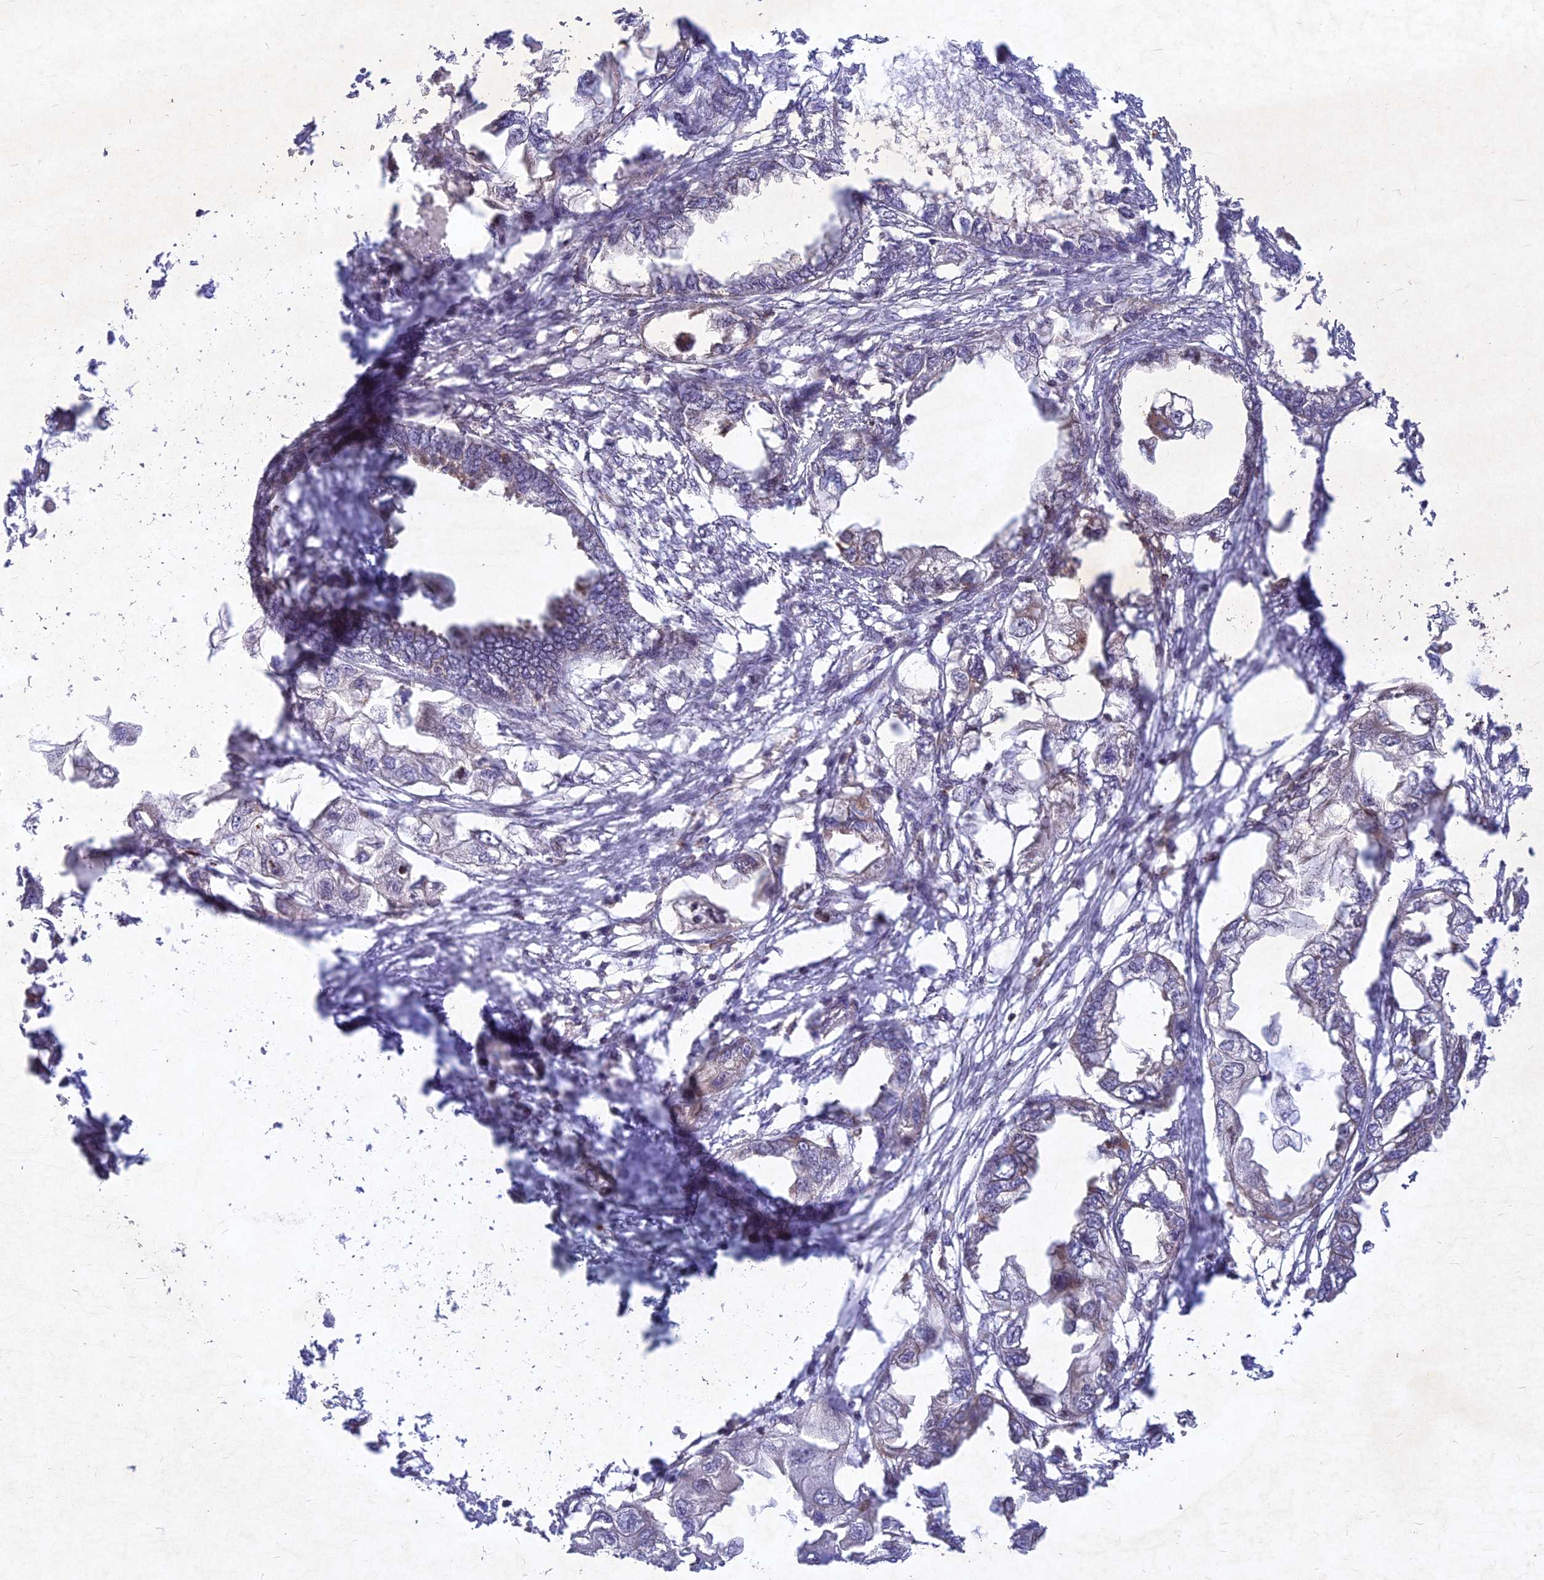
{"staining": {"intensity": "negative", "quantity": "none", "location": "none"}, "tissue": "endometrial cancer", "cell_type": "Tumor cells", "image_type": "cancer", "snomed": [{"axis": "morphology", "description": "Adenocarcinoma, NOS"}, {"axis": "morphology", "description": "Adenocarcinoma, metastatic, NOS"}, {"axis": "topography", "description": "Adipose tissue"}, {"axis": "topography", "description": "Endometrium"}], "caption": "The micrograph shows no significant positivity in tumor cells of endometrial cancer (metastatic adenocarcinoma). The staining is performed using DAB (3,3'-diaminobenzidine) brown chromogen with nuclei counter-stained in using hematoxylin.", "gene": "RELCH", "patient": {"sex": "female", "age": 67}}